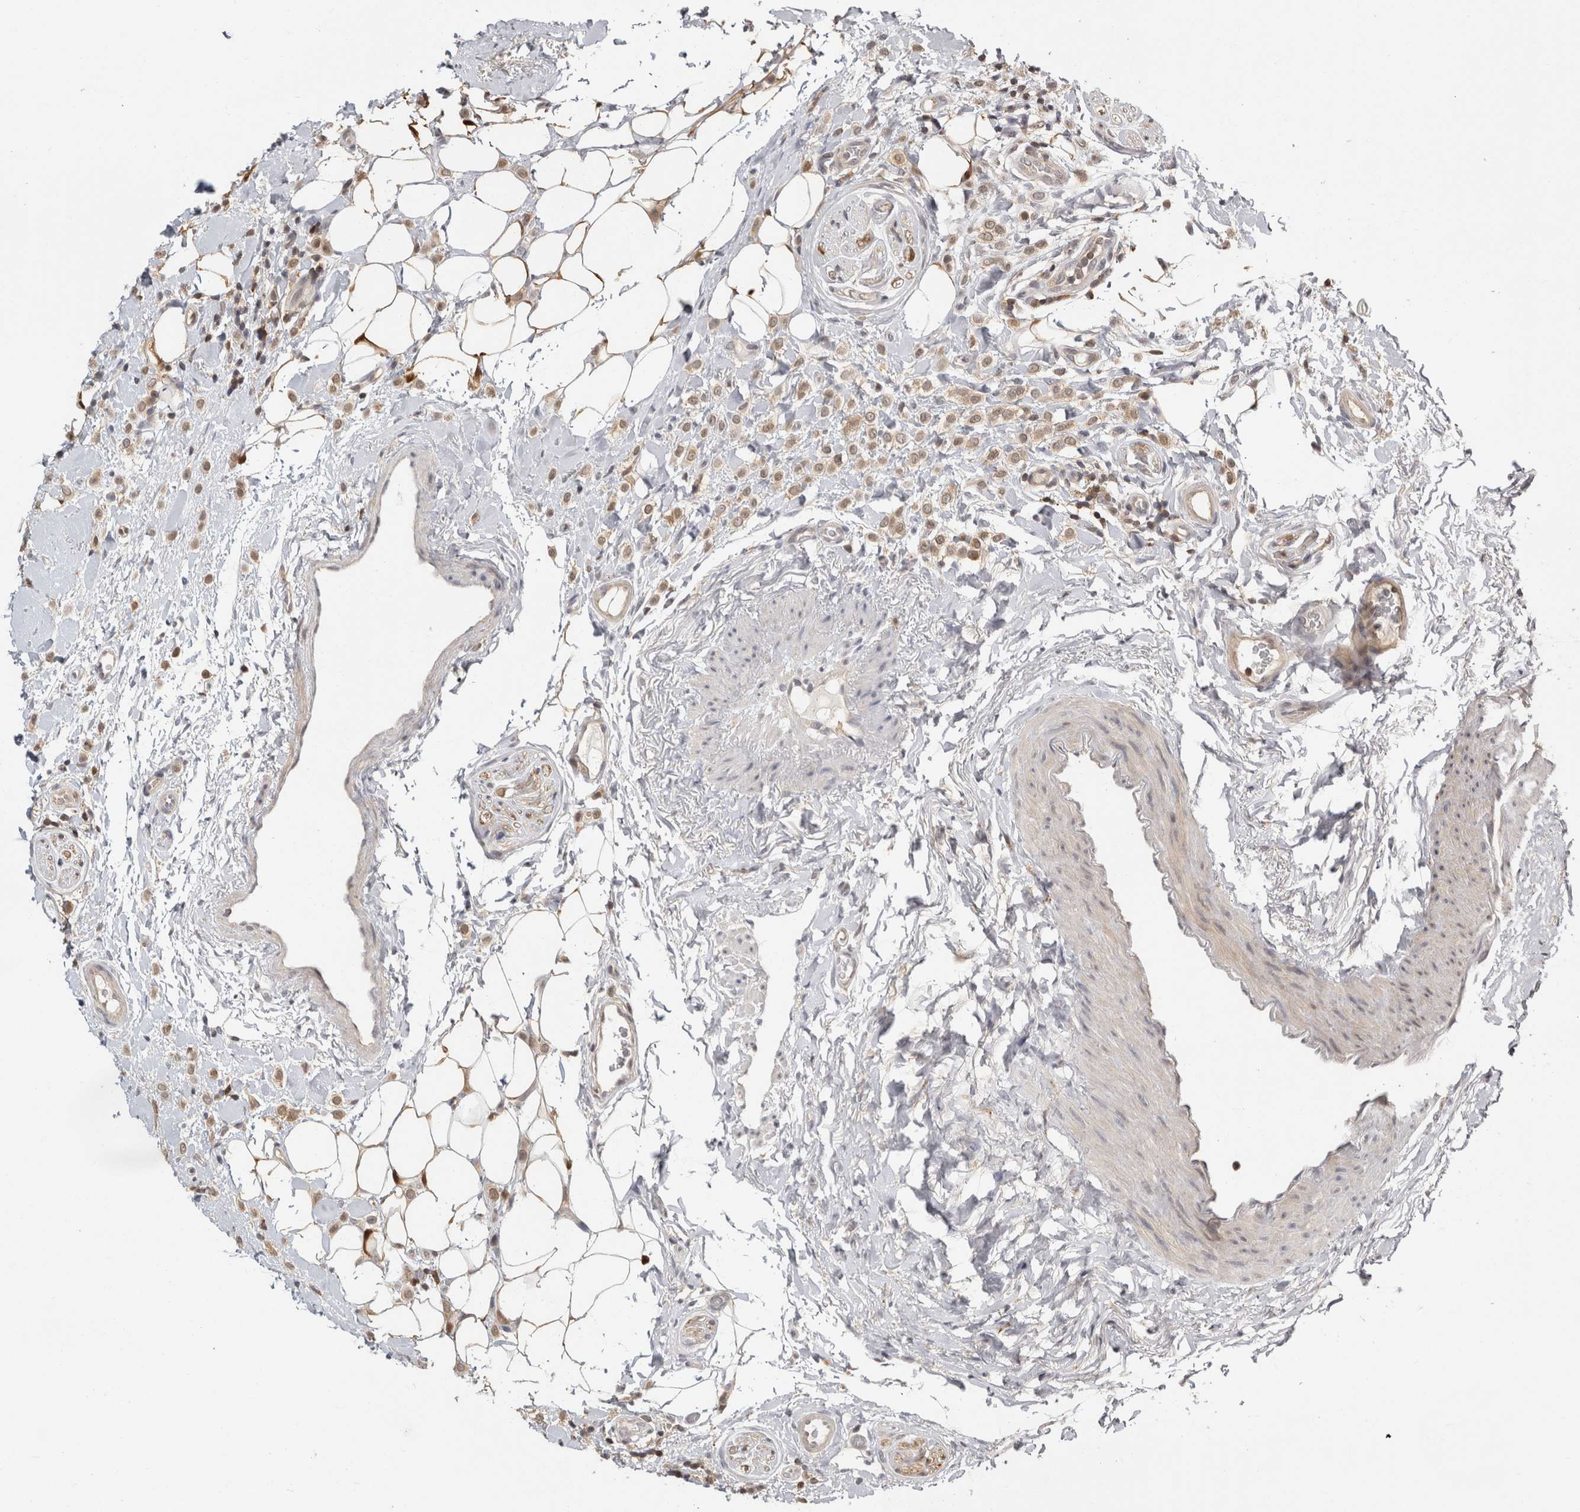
{"staining": {"intensity": "weak", "quantity": ">75%", "location": "cytoplasmic/membranous"}, "tissue": "breast cancer", "cell_type": "Tumor cells", "image_type": "cancer", "snomed": [{"axis": "morphology", "description": "Normal tissue, NOS"}, {"axis": "morphology", "description": "Lobular carcinoma"}, {"axis": "topography", "description": "Breast"}], "caption": "Immunohistochemical staining of human breast cancer reveals low levels of weak cytoplasmic/membranous expression in about >75% of tumor cells.", "gene": "ACAT2", "patient": {"sex": "female", "age": 50}}